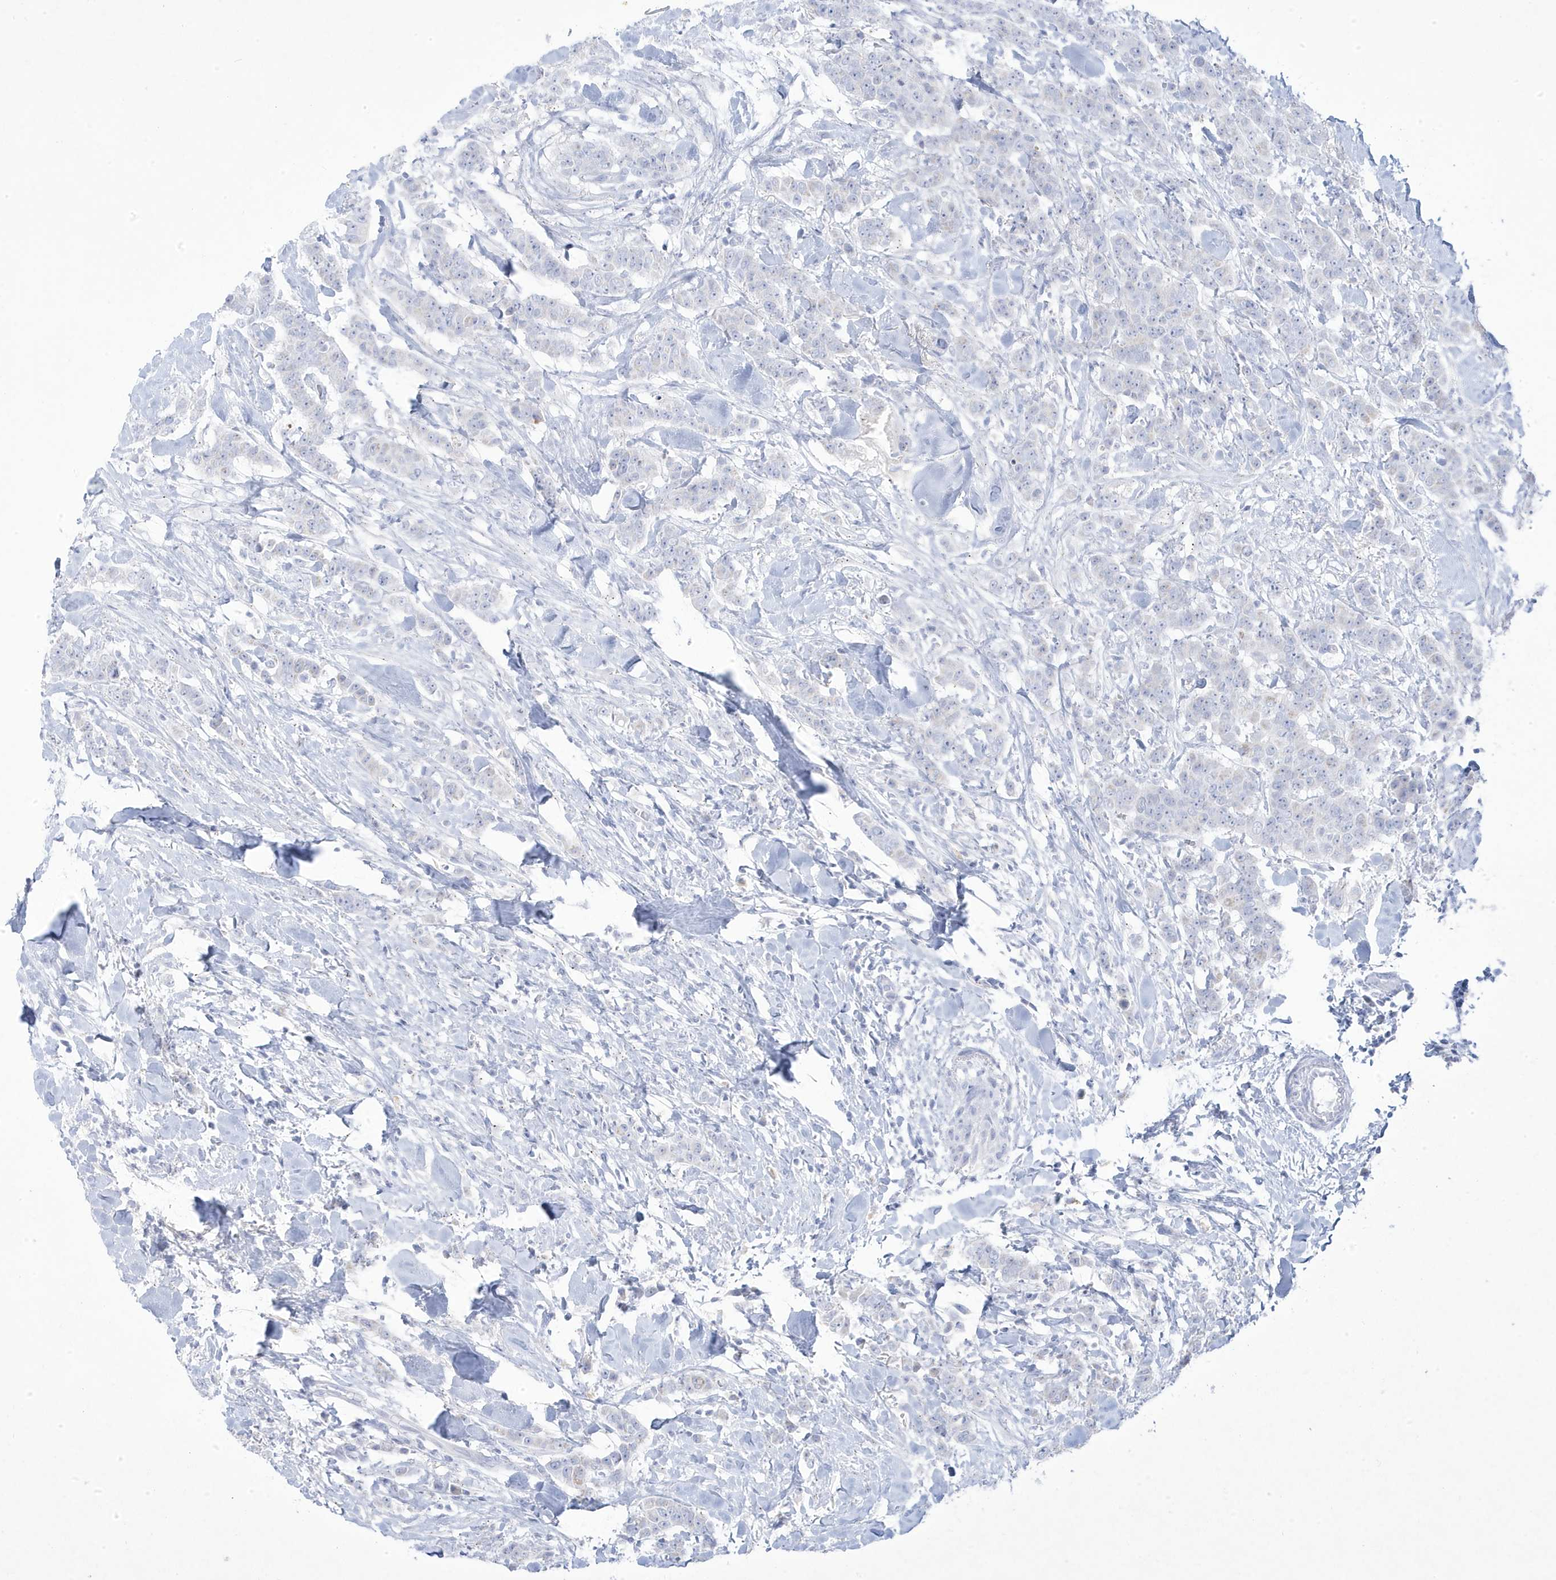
{"staining": {"intensity": "negative", "quantity": "none", "location": "none"}, "tissue": "breast cancer", "cell_type": "Tumor cells", "image_type": "cancer", "snomed": [{"axis": "morphology", "description": "Duct carcinoma"}, {"axis": "topography", "description": "Breast"}], "caption": "IHC micrograph of neoplastic tissue: human breast cancer stained with DAB shows no significant protein expression in tumor cells.", "gene": "ADAMTSL3", "patient": {"sex": "female", "age": 40}}